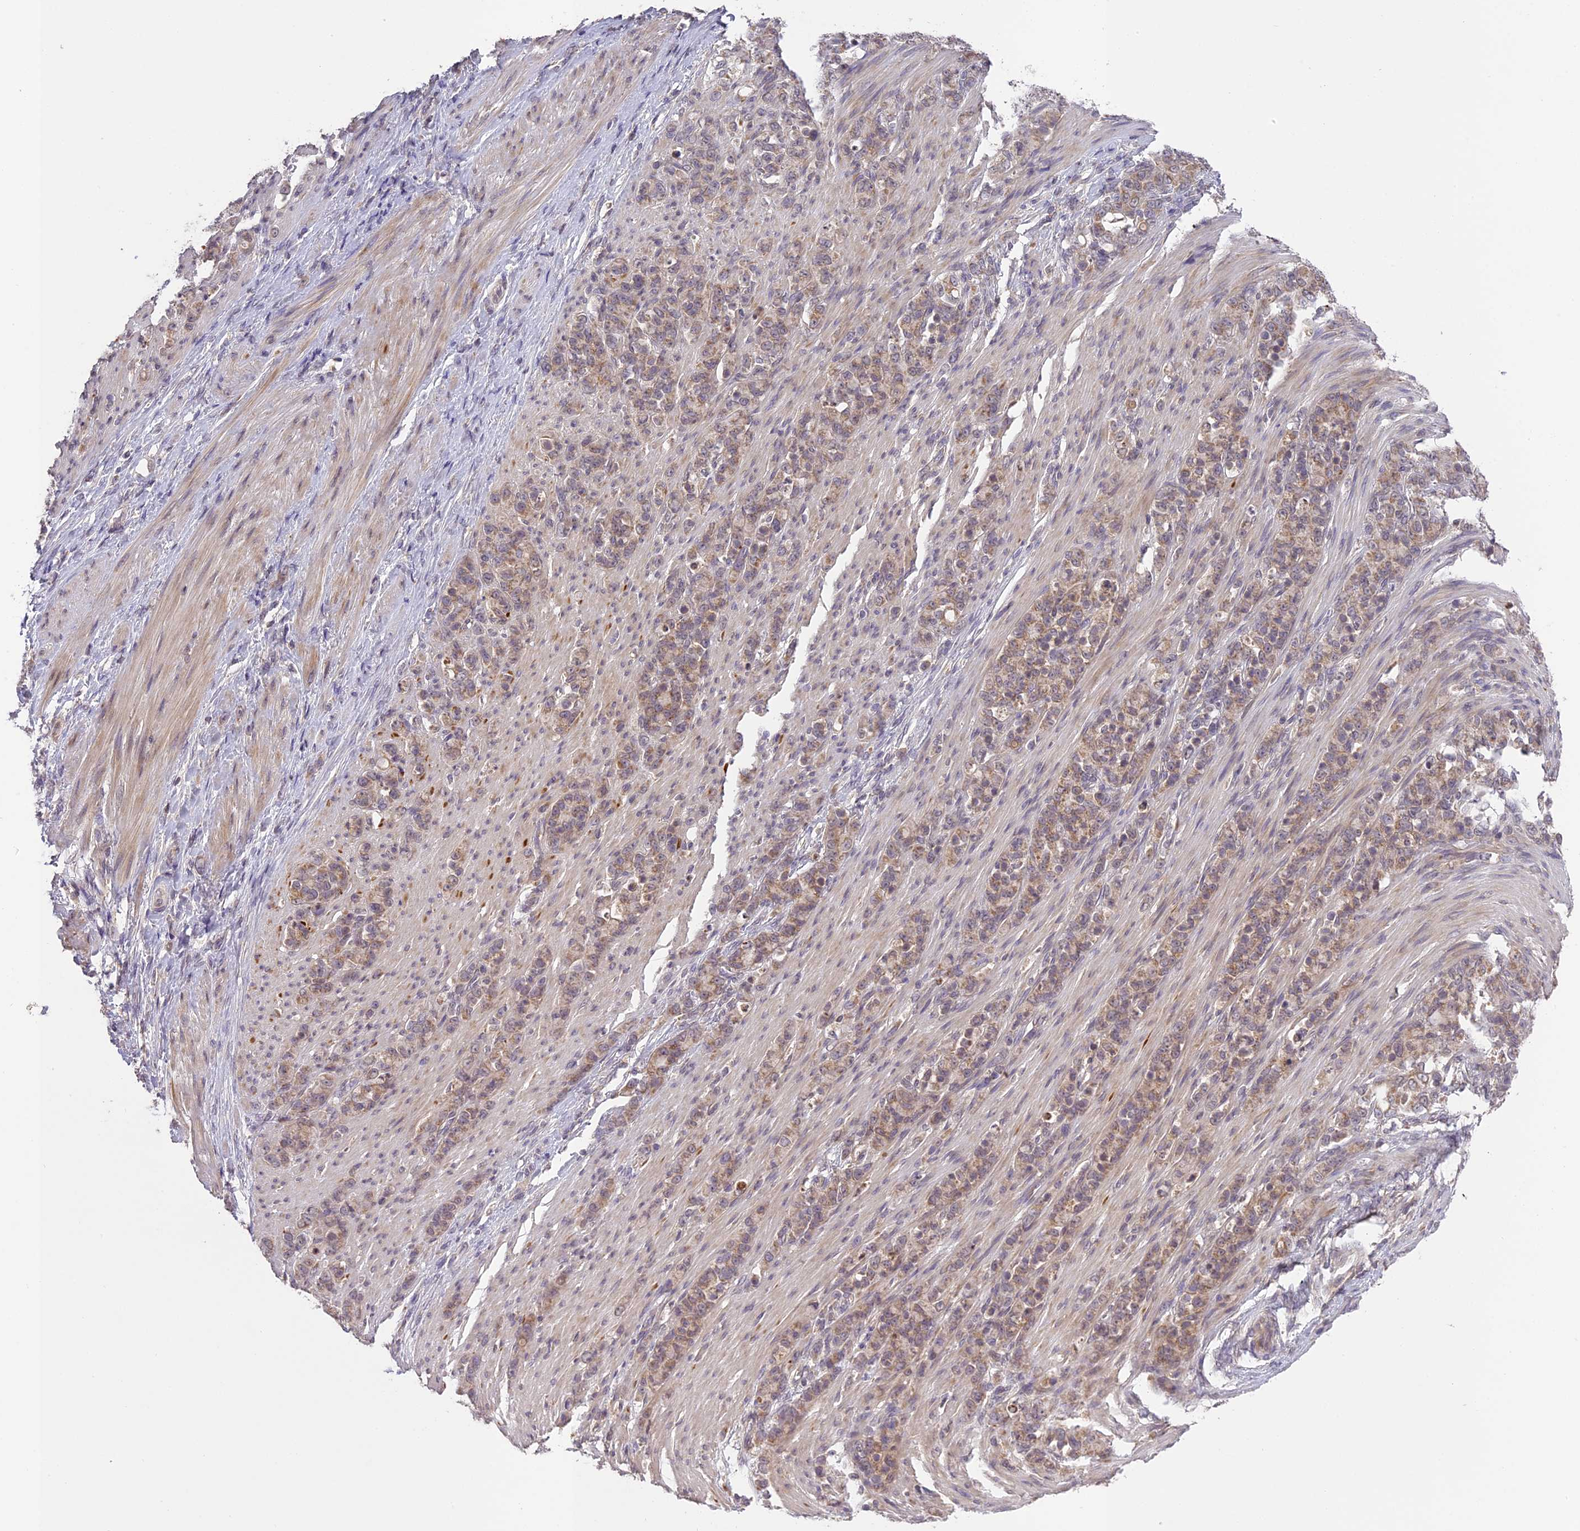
{"staining": {"intensity": "moderate", "quantity": "25%-75%", "location": "cytoplasmic/membranous"}, "tissue": "stomach cancer", "cell_type": "Tumor cells", "image_type": "cancer", "snomed": [{"axis": "morphology", "description": "Adenocarcinoma, NOS"}, {"axis": "topography", "description": "Stomach"}], "caption": "An immunohistochemistry (IHC) image of neoplastic tissue is shown. Protein staining in brown shows moderate cytoplasmic/membranous positivity in adenocarcinoma (stomach) within tumor cells.", "gene": "ERG28", "patient": {"sex": "female", "age": 79}}